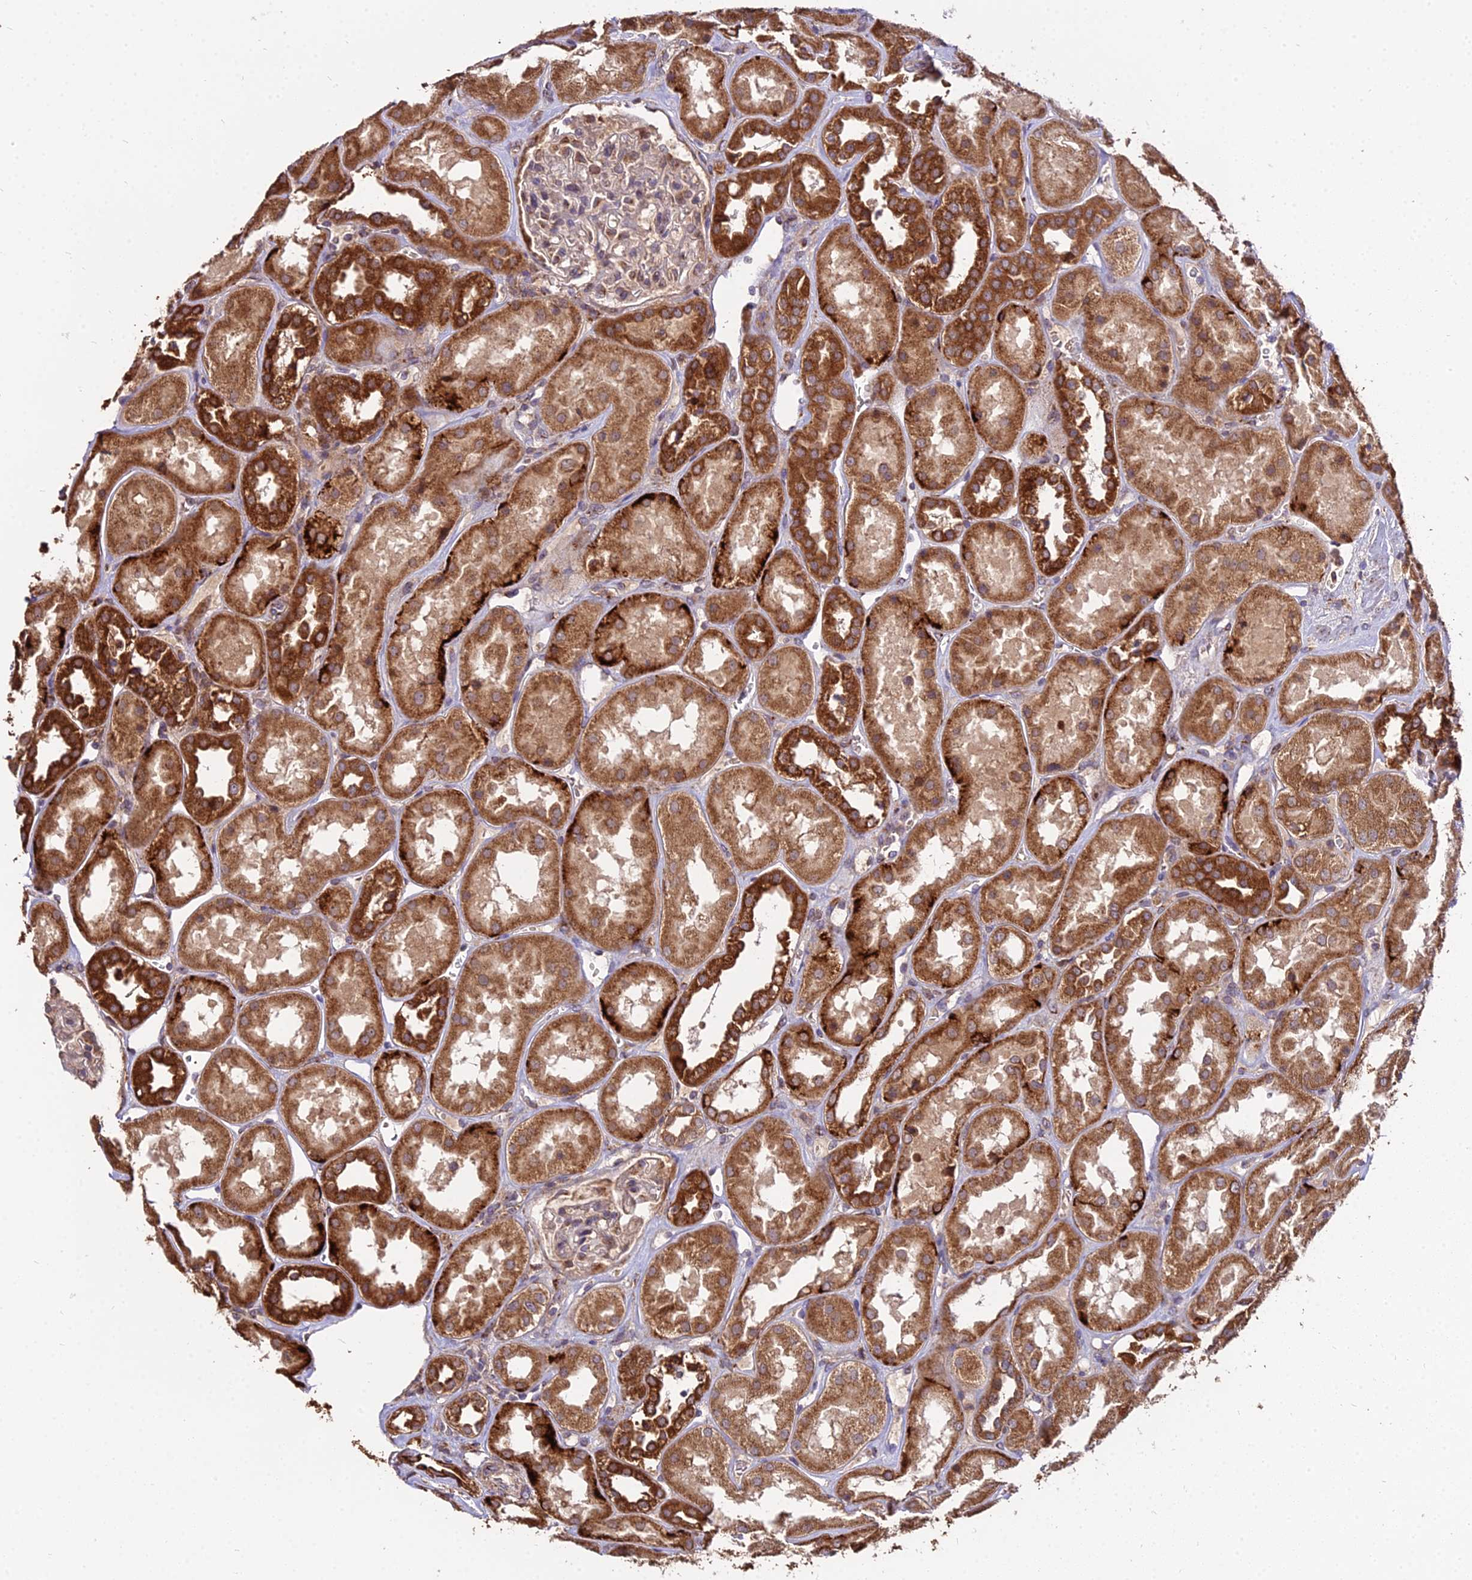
{"staining": {"intensity": "moderate", "quantity": "<25%", "location": "cytoplasmic/membranous"}, "tissue": "kidney", "cell_type": "Cells in glomeruli", "image_type": "normal", "snomed": [{"axis": "morphology", "description": "Normal tissue, NOS"}, {"axis": "topography", "description": "Kidney"}], "caption": "Immunohistochemical staining of unremarkable human kidney exhibits <25% levels of moderate cytoplasmic/membranous protein staining in approximately <25% of cells in glomeruli. The staining was performed using DAB, with brown indicating positive protein expression. Nuclei are stained blue with hematoxylin.", "gene": "ENSG00000258465", "patient": {"sex": "male", "age": 70}}